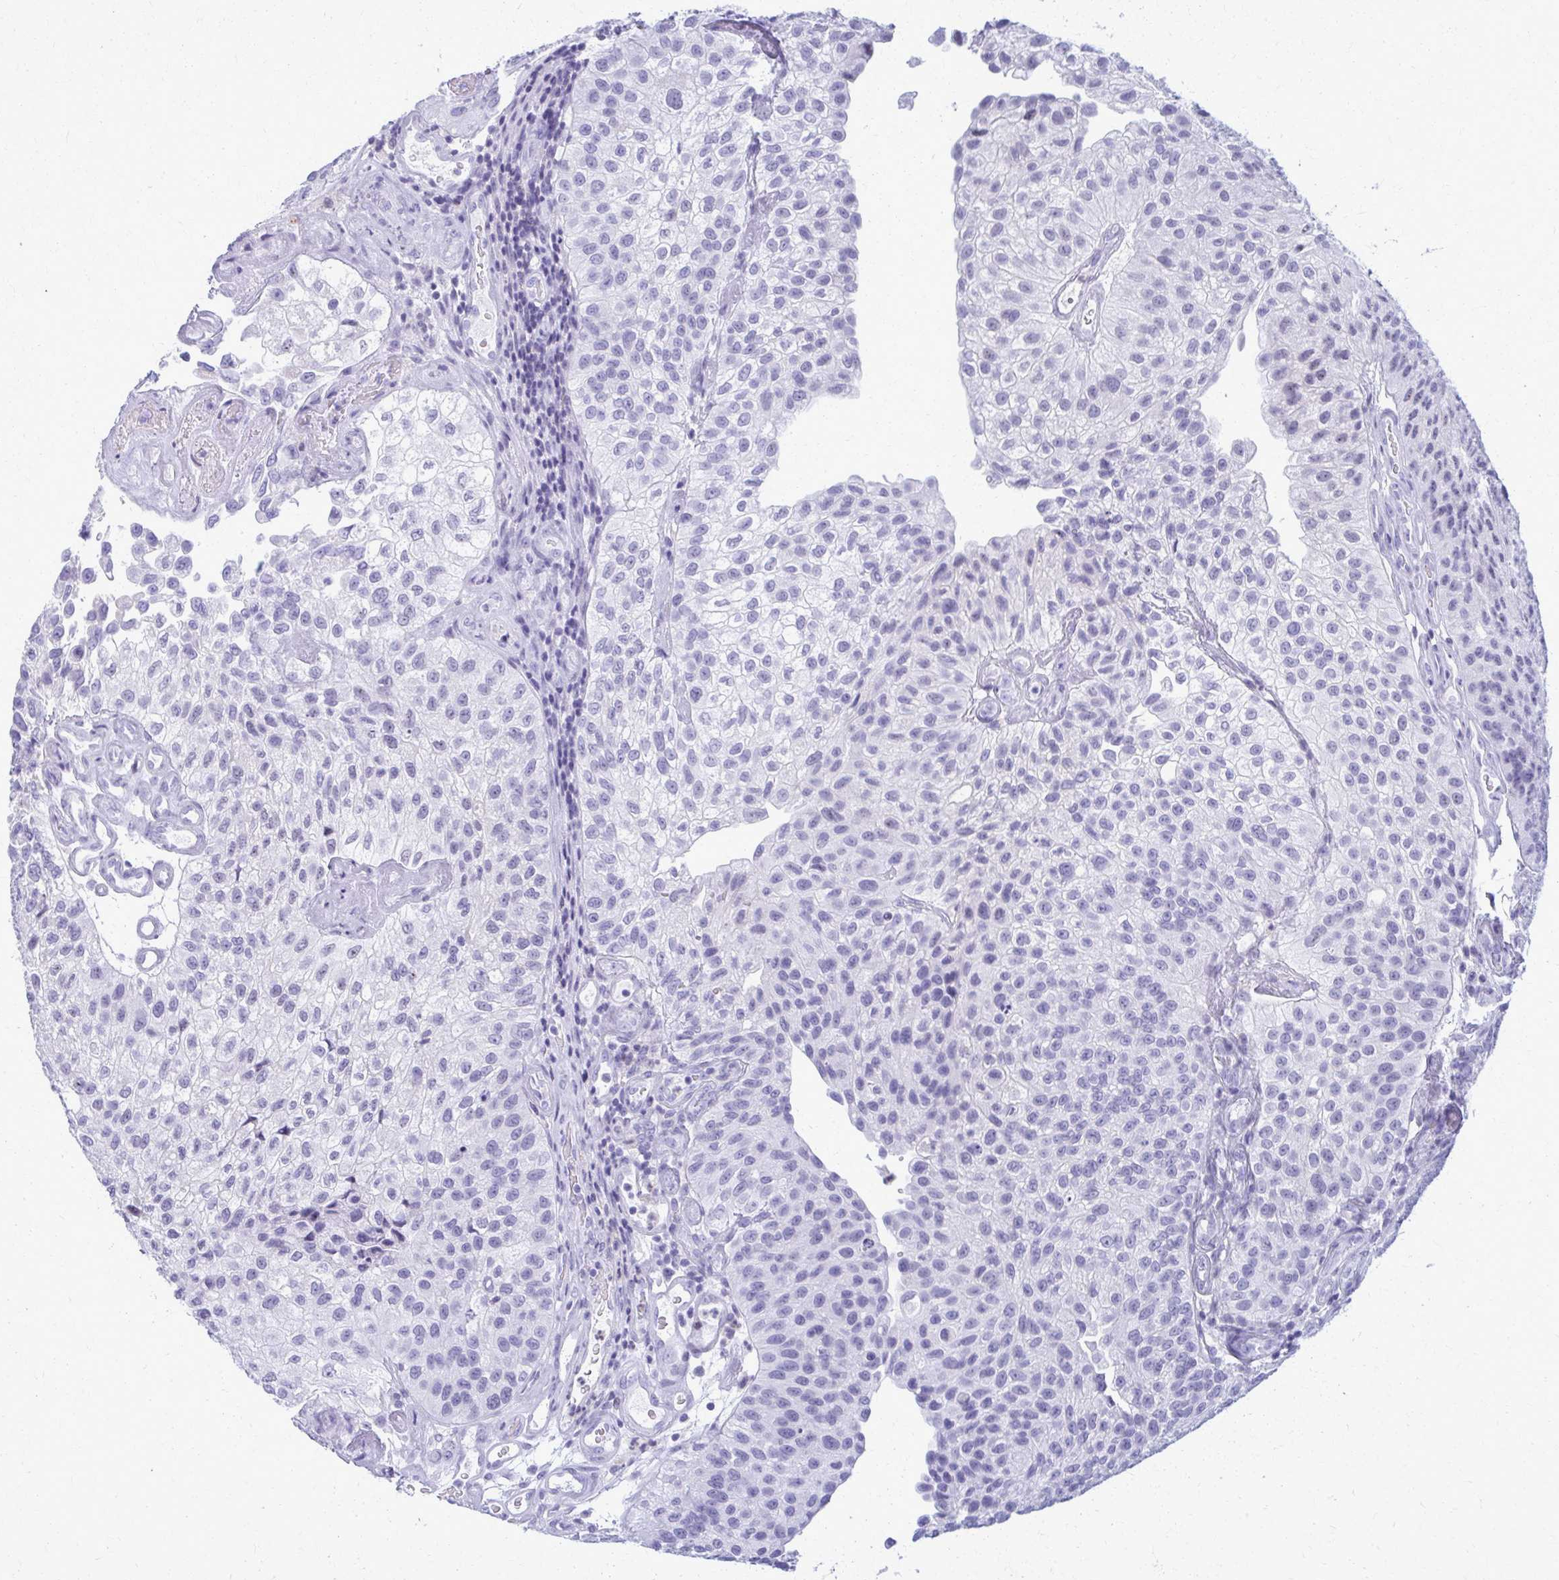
{"staining": {"intensity": "negative", "quantity": "none", "location": "none"}, "tissue": "urothelial cancer", "cell_type": "Tumor cells", "image_type": "cancer", "snomed": [{"axis": "morphology", "description": "Urothelial carcinoma, NOS"}, {"axis": "topography", "description": "Urinary bladder"}], "caption": "A histopathology image of human transitional cell carcinoma is negative for staining in tumor cells. (Brightfield microscopy of DAB immunohistochemistry at high magnification).", "gene": "ACSM2B", "patient": {"sex": "male", "age": 87}}